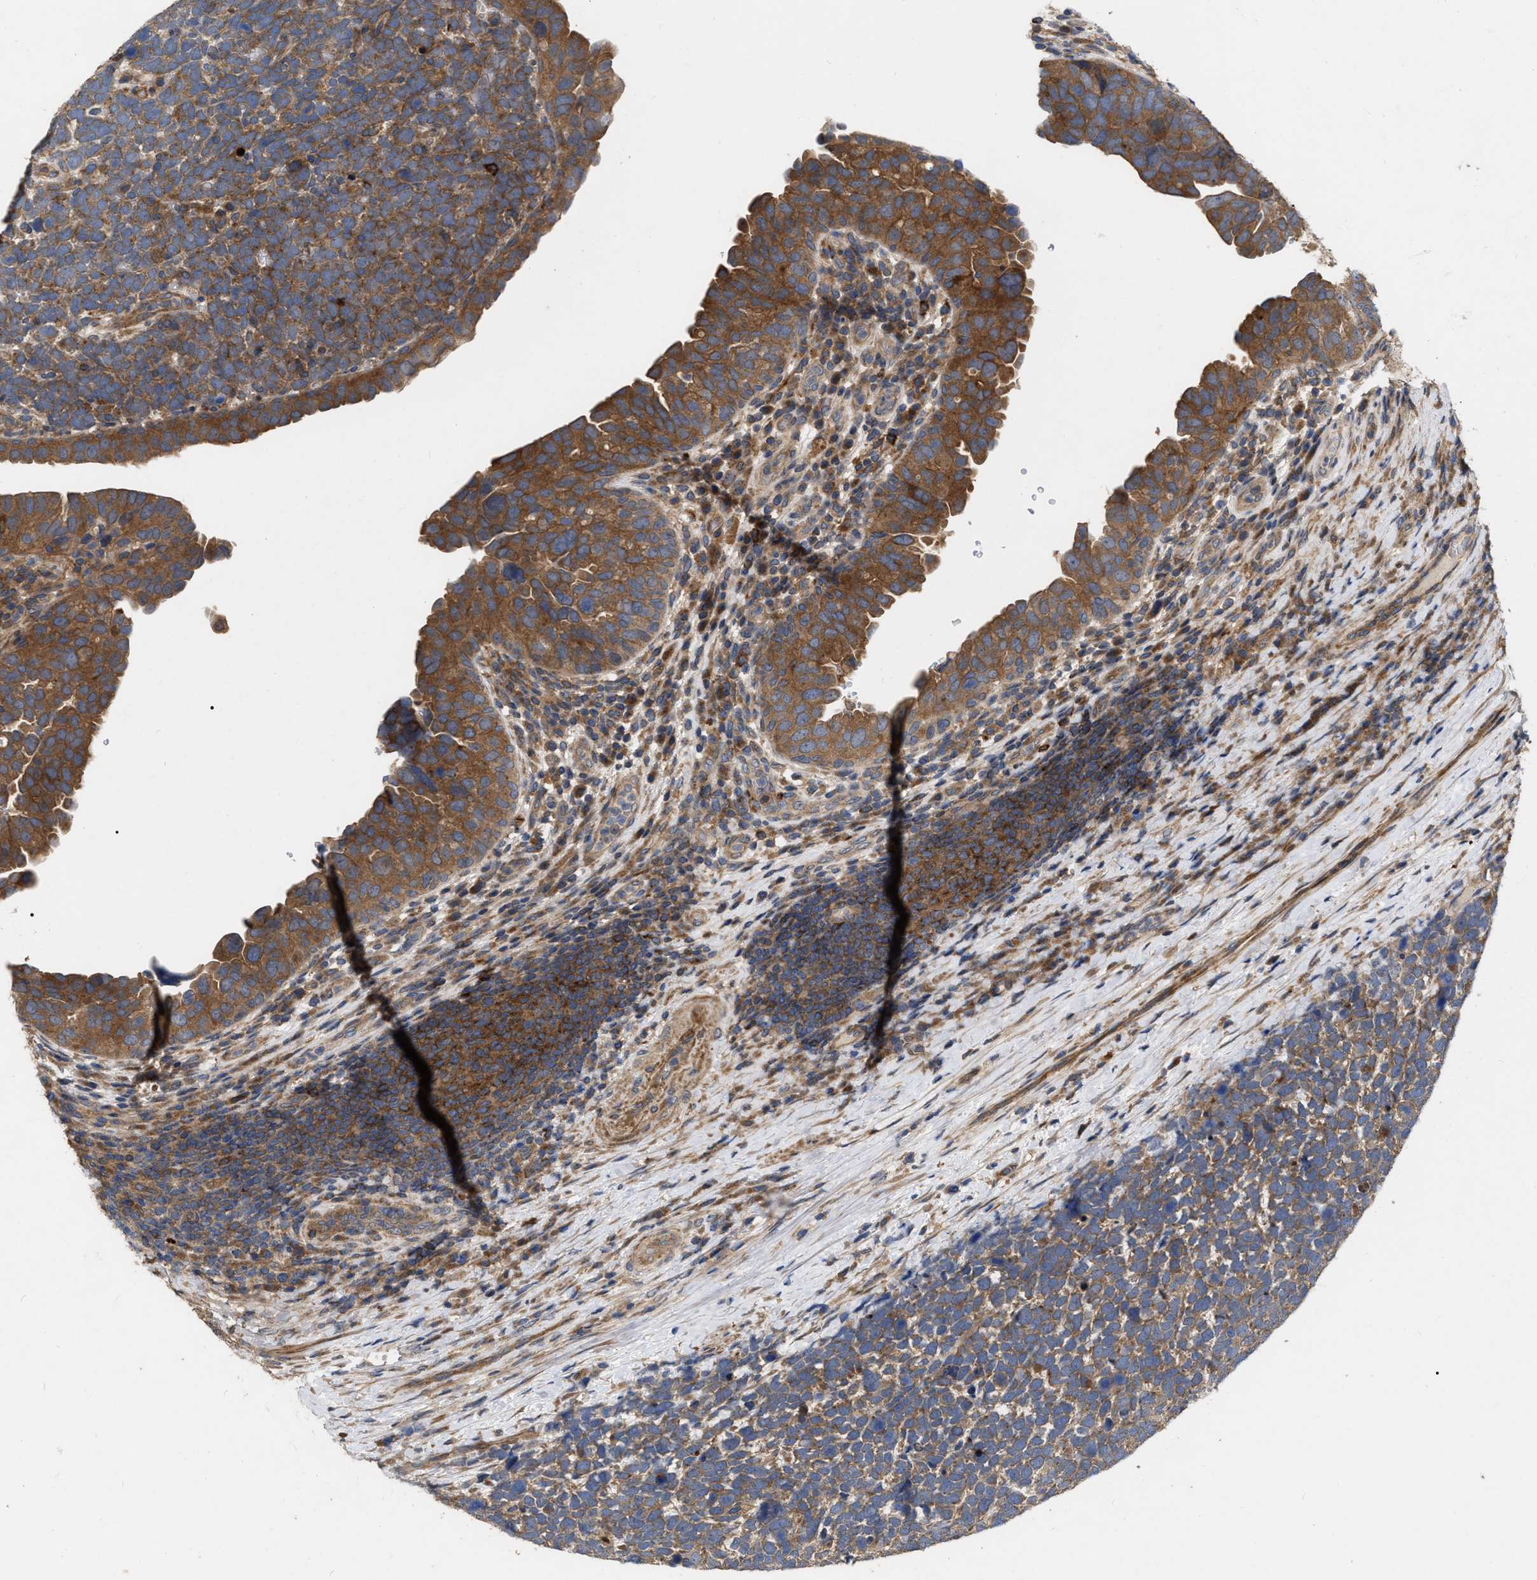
{"staining": {"intensity": "moderate", "quantity": ">75%", "location": "cytoplasmic/membranous"}, "tissue": "urothelial cancer", "cell_type": "Tumor cells", "image_type": "cancer", "snomed": [{"axis": "morphology", "description": "Urothelial carcinoma, High grade"}, {"axis": "topography", "description": "Urinary bladder"}], "caption": "There is medium levels of moderate cytoplasmic/membranous expression in tumor cells of urothelial carcinoma (high-grade), as demonstrated by immunohistochemical staining (brown color).", "gene": "CDKN2C", "patient": {"sex": "female", "age": 82}}